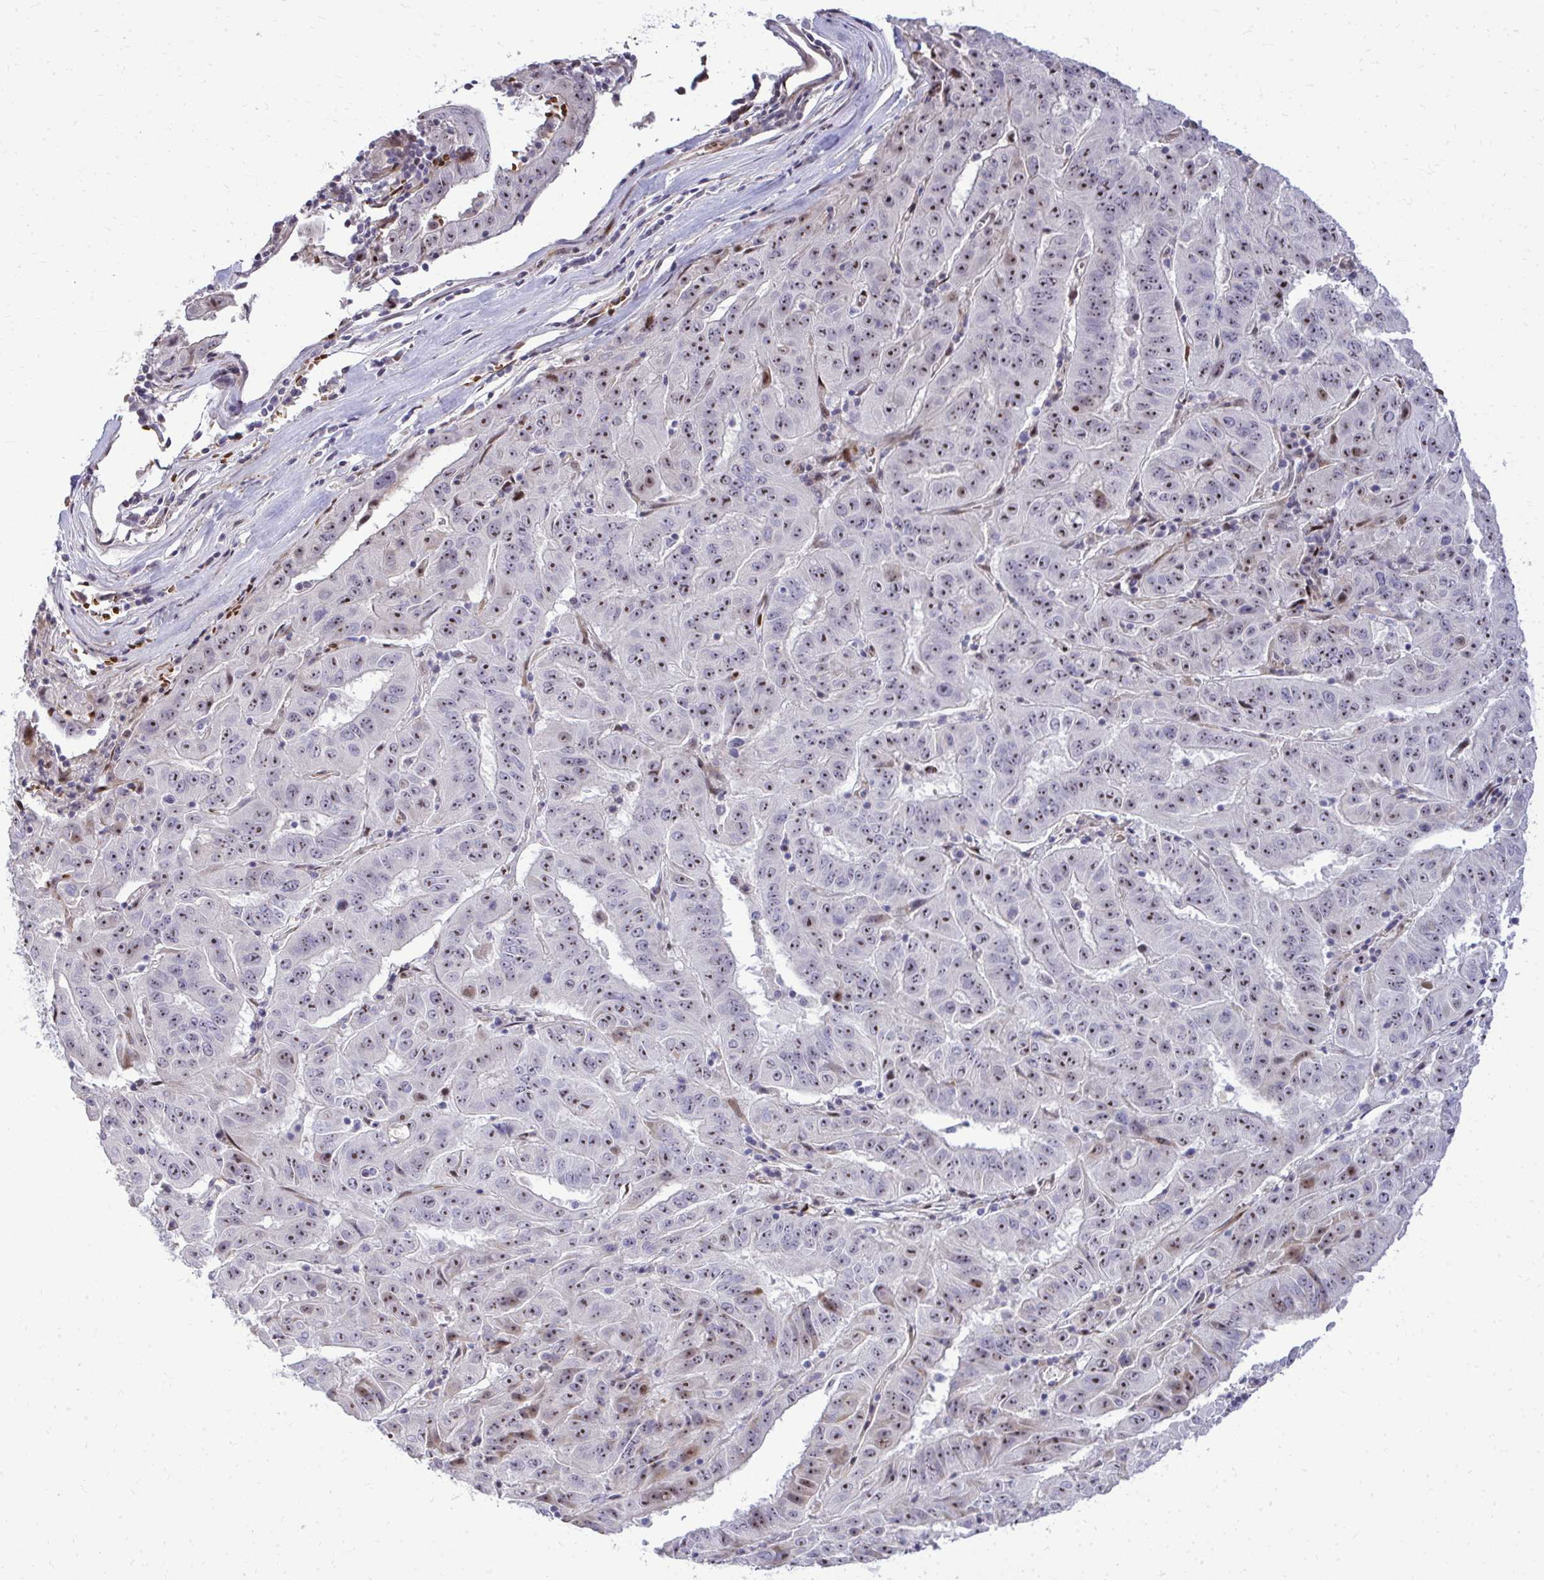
{"staining": {"intensity": "moderate", "quantity": "25%-75%", "location": "nuclear"}, "tissue": "pancreatic cancer", "cell_type": "Tumor cells", "image_type": "cancer", "snomed": [{"axis": "morphology", "description": "Adenocarcinoma, NOS"}, {"axis": "topography", "description": "Pancreas"}], "caption": "Pancreatic cancer stained with DAB (3,3'-diaminobenzidine) immunohistochemistry (IHC) reveals medium levels of moderate nuclear positivity in about 25%-75% of tumor cells.", "gene": "DLX4", "patient": {"sex": "male", "age": 63}}